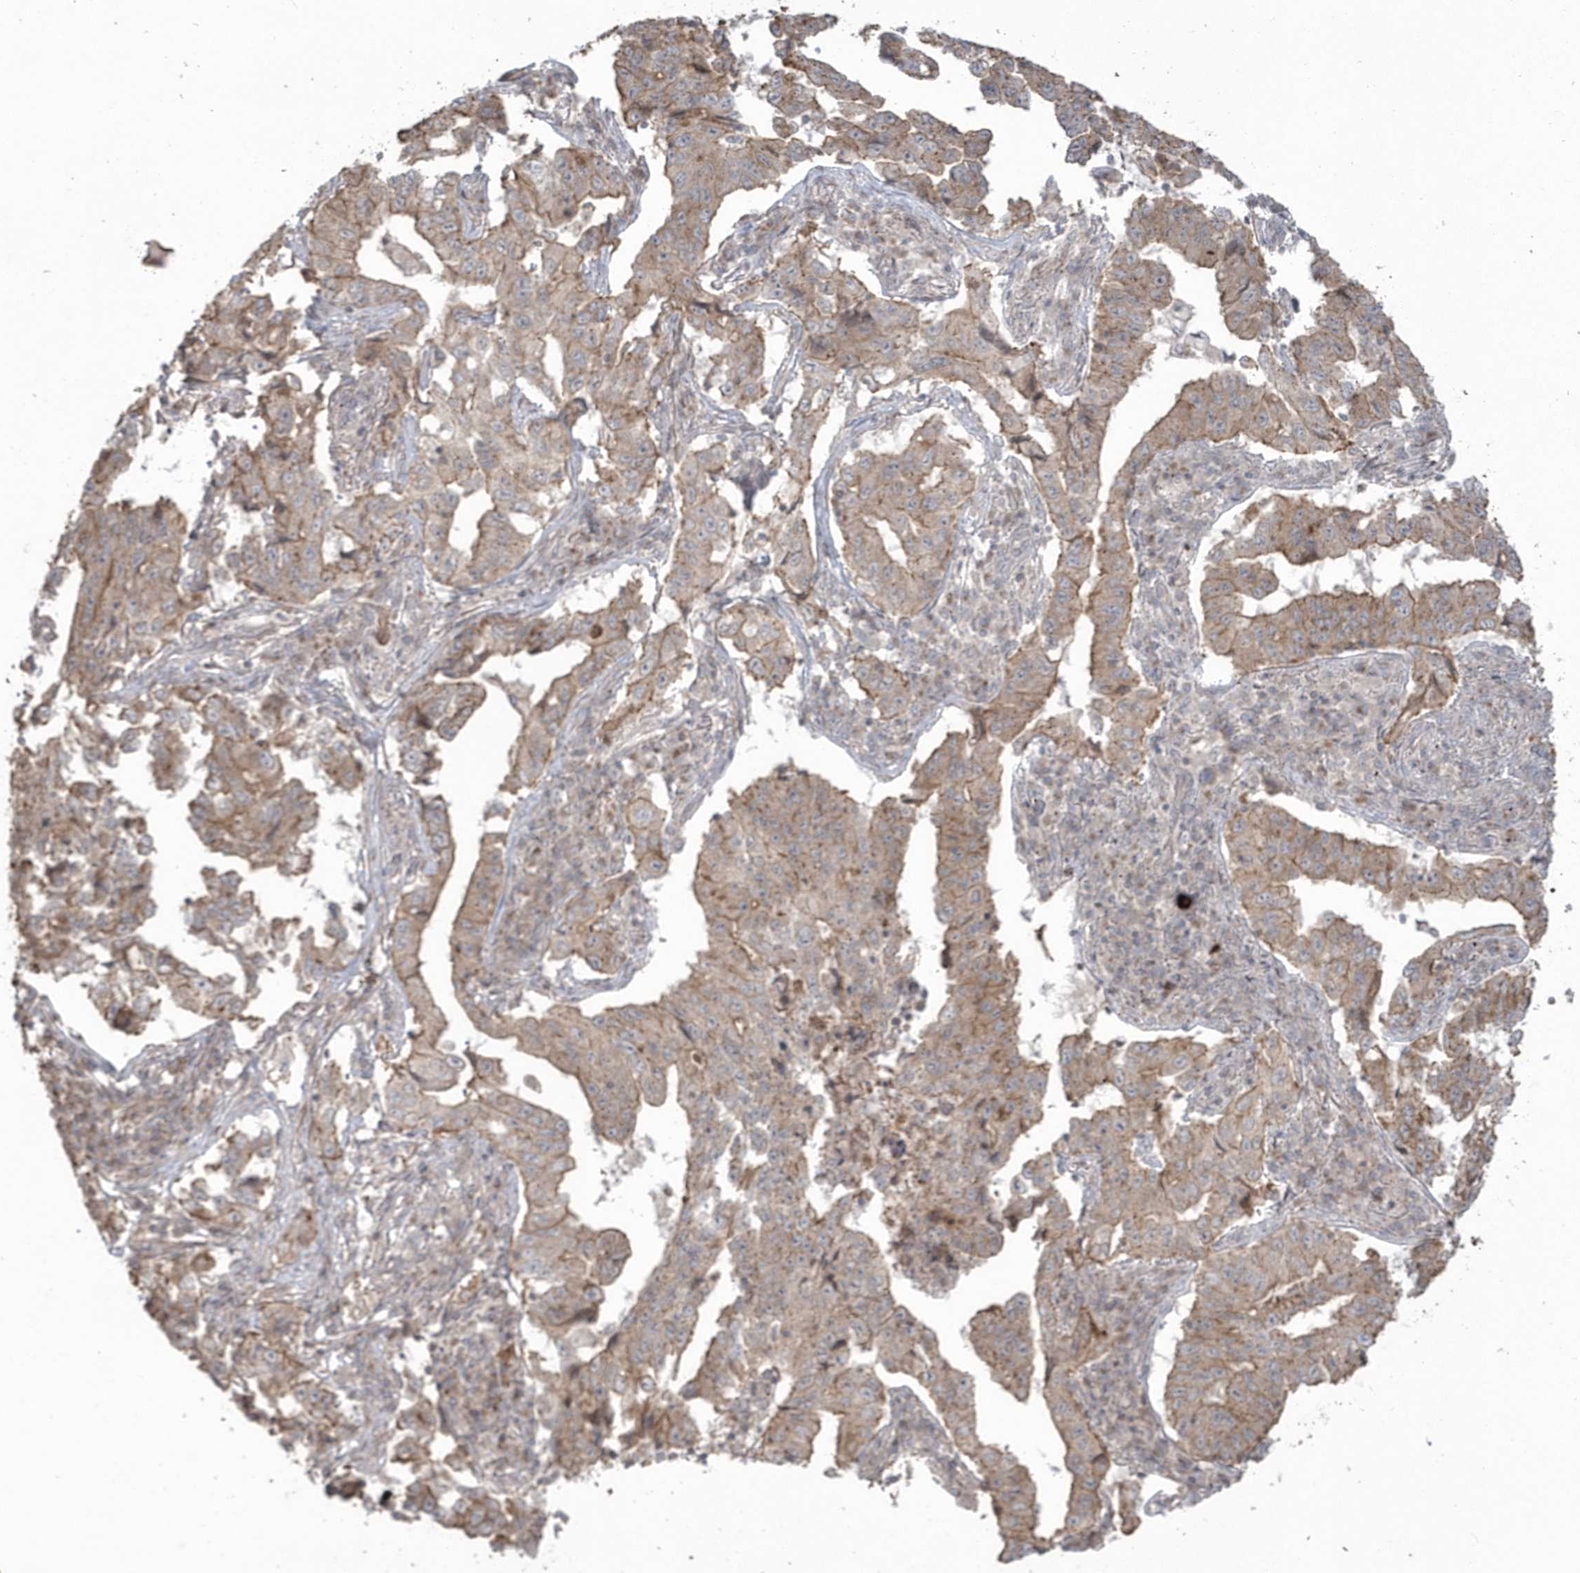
{"staining": {"intensity": "moderate", "quantity": ">75%", "location": "cytoplasmic/membranous"}, "tissue": "lung cancer", "cell_type": "Tumor cells", "image_type": "cancer", "snomed": [{"axis": "morphology", "description": "Adenocarcinoma, NOS"}, {"axis": "topography", "description": "Lung"}], "caption": "Lung cancer stained for a protein (brown) displays moderate cytoplasmic/membranous positive positivity in about >75% of tumor cells.", "gene": "ARMC8", "patient": {"sex": "female", "age": 51}}